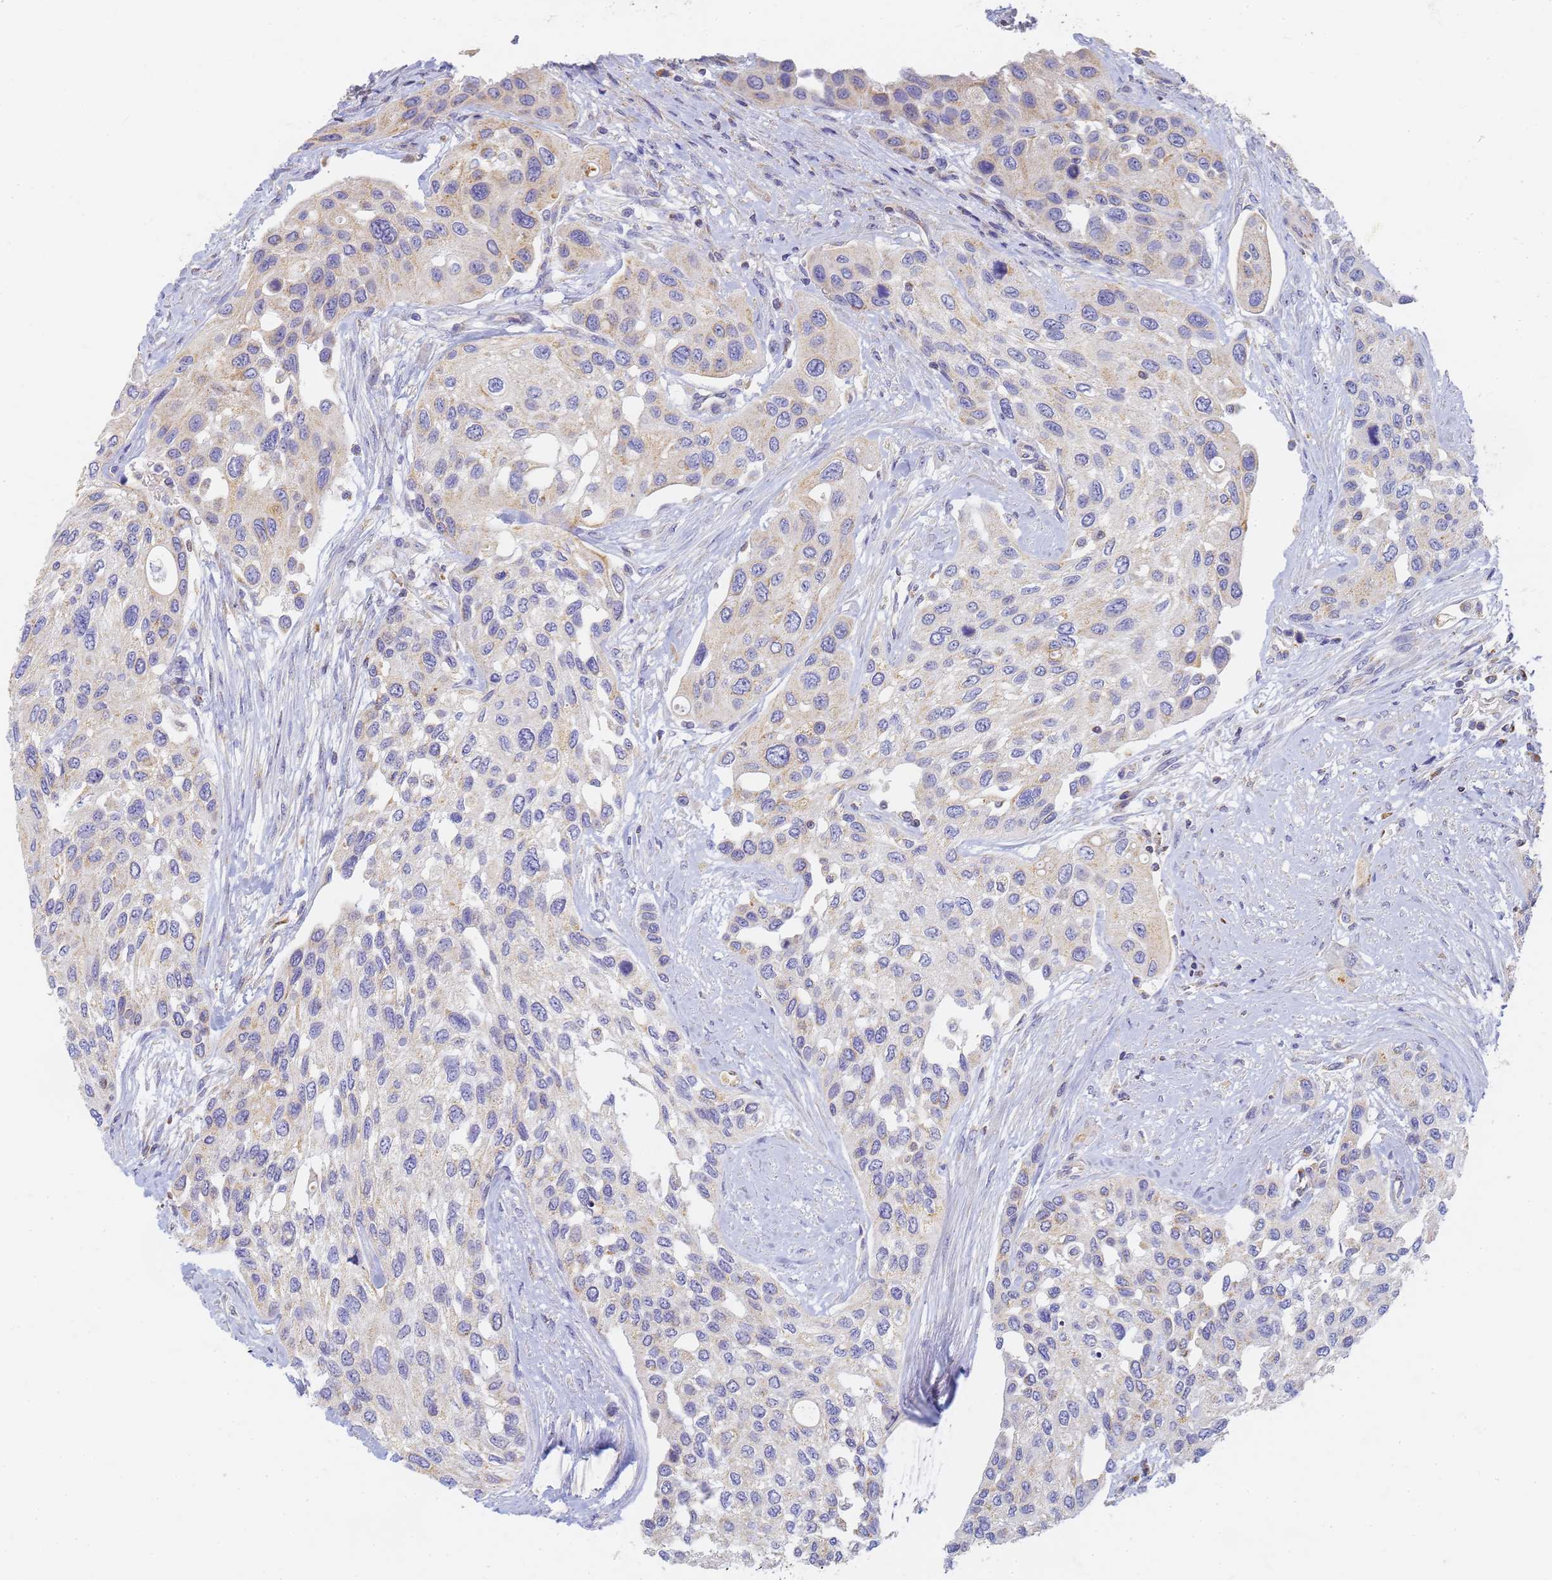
{"staining": {"intensity": "weak", "quantity": "<25%", "location": "cytoplasmic/membranous"}, "tissue": "urothelial cancer", "cell_type": "Tumor cells", "image_type": "cancer", "snomed": [{"axis": "morphology", "description": "Normal tissue, NOS"}, {"axis": "morphology", "description": "Urothelial carcinoma, High grade"}, {"axis": "topography", "description": "Vascular tissue"}, {"axis": "topography", "description": "Urinary bladder"}], "caption": "This is an immunohistochemistry image of urothelial cancer. There is no expression in tumor cells.", "gene": "UTP23", "patient": {"sex": "female", "age": 56}}